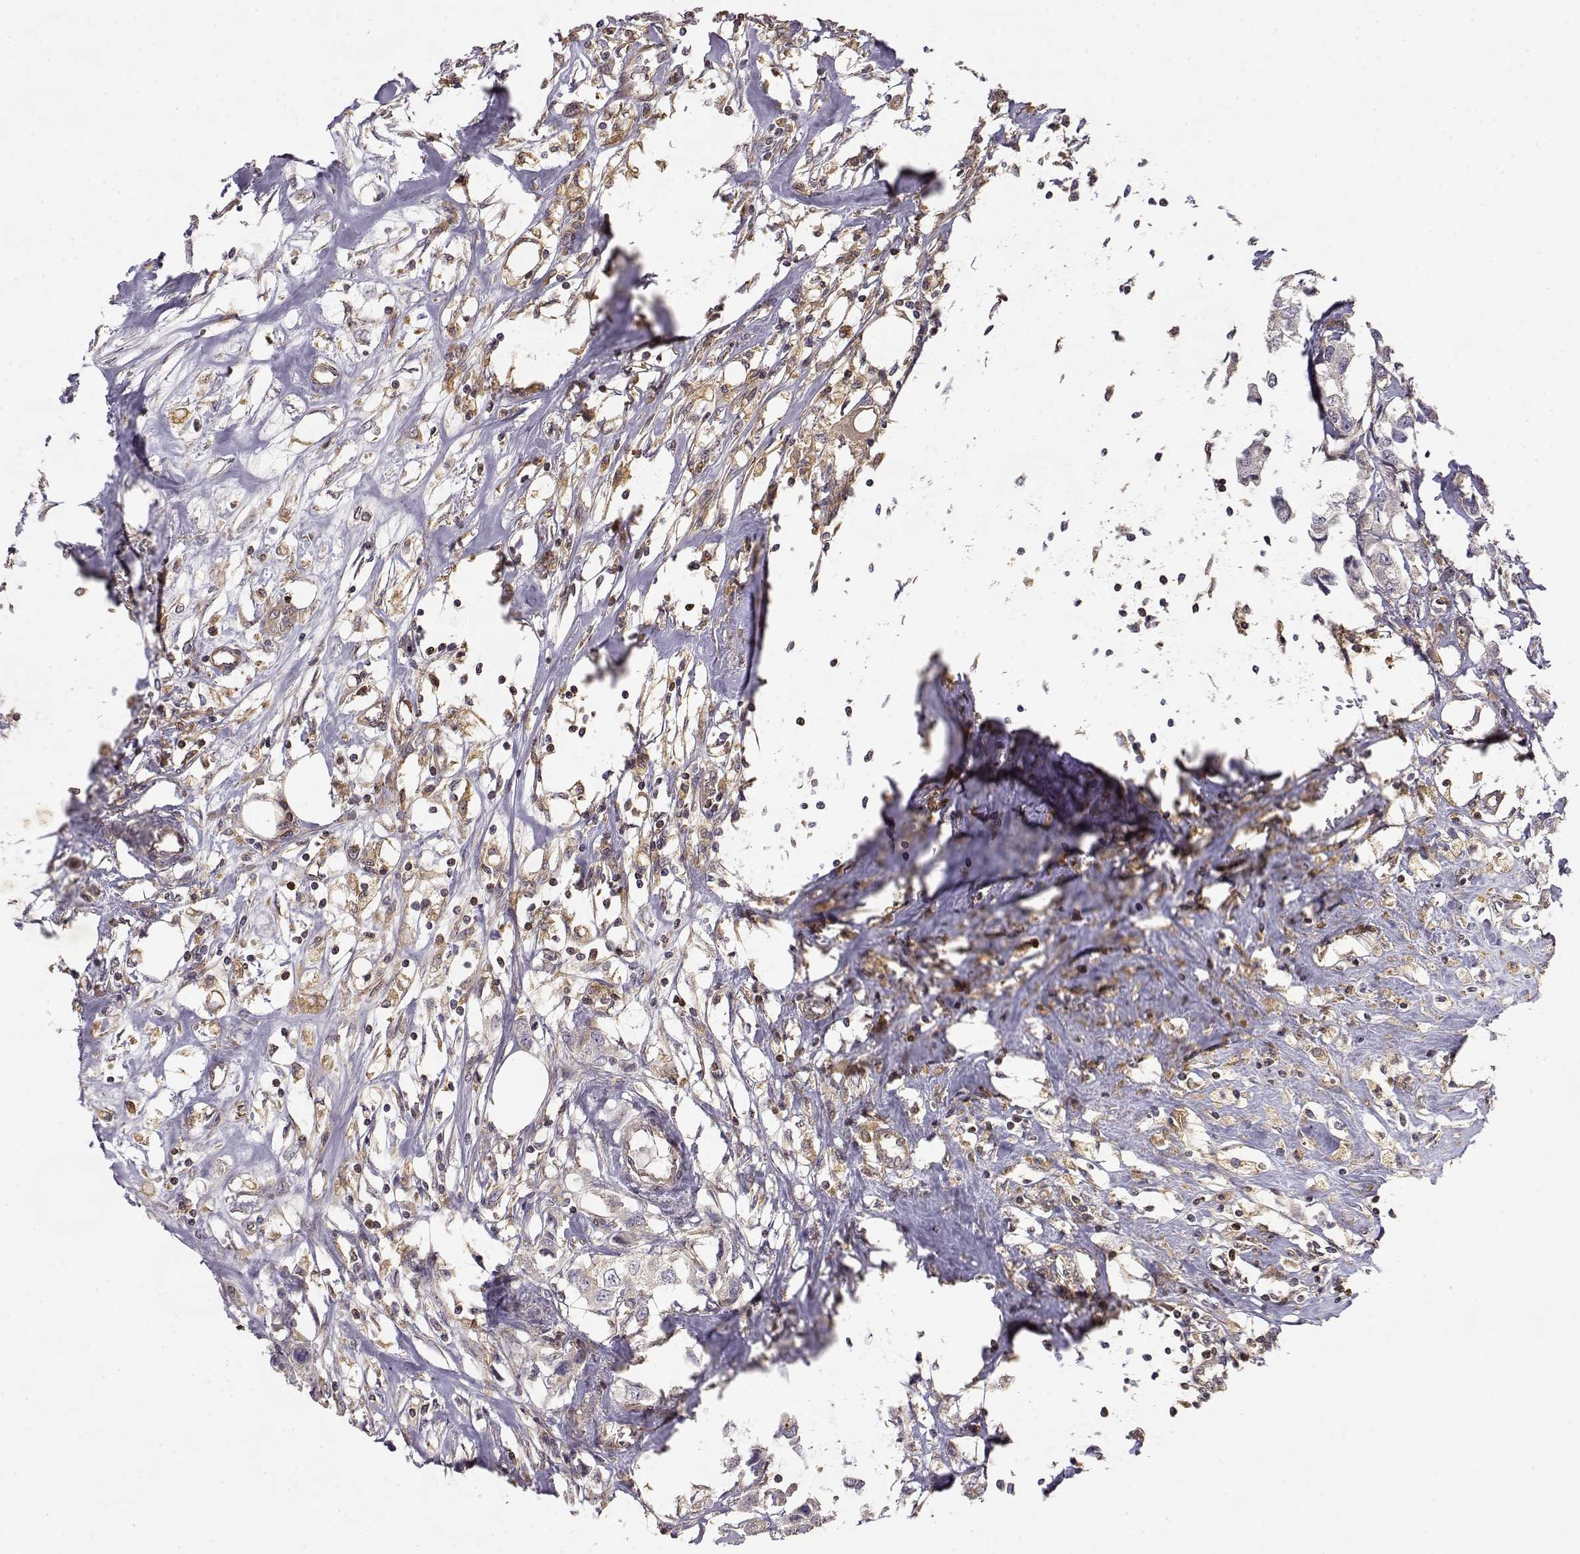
{"staining": {"intensity": "weak", "quantity": "<25%", "location": "cytoplasmic/membranous"}, "tissue": "breast cancer", "cell_type": "Tumor cells", "image_type": "cancer", "snomed": [{"axis": "morphology", "description": "Duct carcinoma"}, {"axis": "topography", "description": "Breast"}], "caption": "Immunohistochemistry image of breast cancer stained for a protein (brown), which demonstrates no staining in tumor cells.", "gene": "CRIM1", "patient": {"sex": "female", "age": 80}}